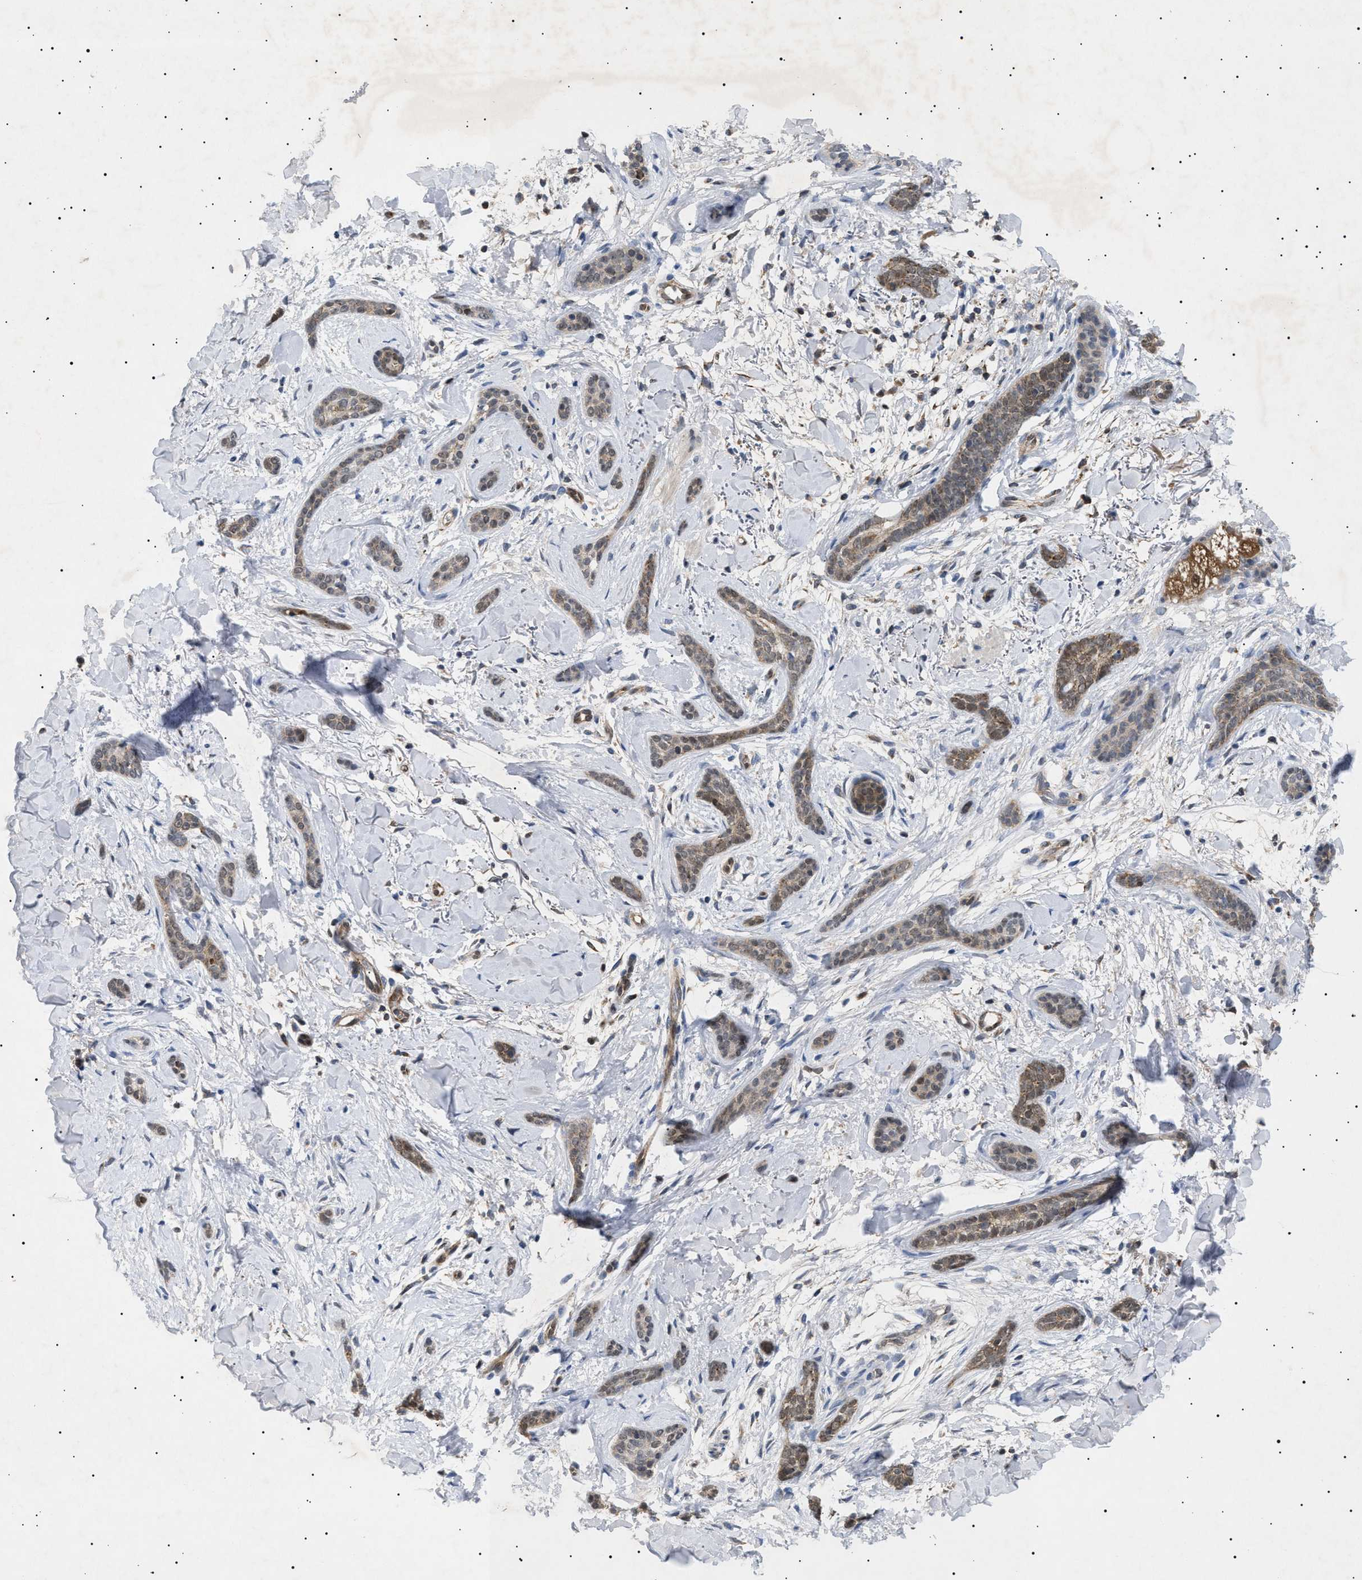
{"staining": {"intensity": "moderate", "quantity": ">75%", "location": "cytoplasmic/membranous"}, "tissue": "skin cancer", "cell_type": "Tumor cells", "image_type": "cancer", "snomed": [{"axis": "morphology", "description": "Basal cell carcinoma"}, {"axis": "morphology", "description": "Adnexal tumor, benign"}, {"axis": "topography", "description": "Skin"}], "caption": "An immunohistochemistry (IHC) image of neoplastic tissue is shown. Protein staining in brown shows moderate cytoplasmic/membranous positivity in skin cancer within tumor cells. The staining is performed using DAB (3,3'-diaminobenzidine) brown chromogen to label protein expression. The nuclei are counter-stained blue using hematoxylin.", "gene": "SIRT5", "patient": {"sex": "female", "age": 42}}